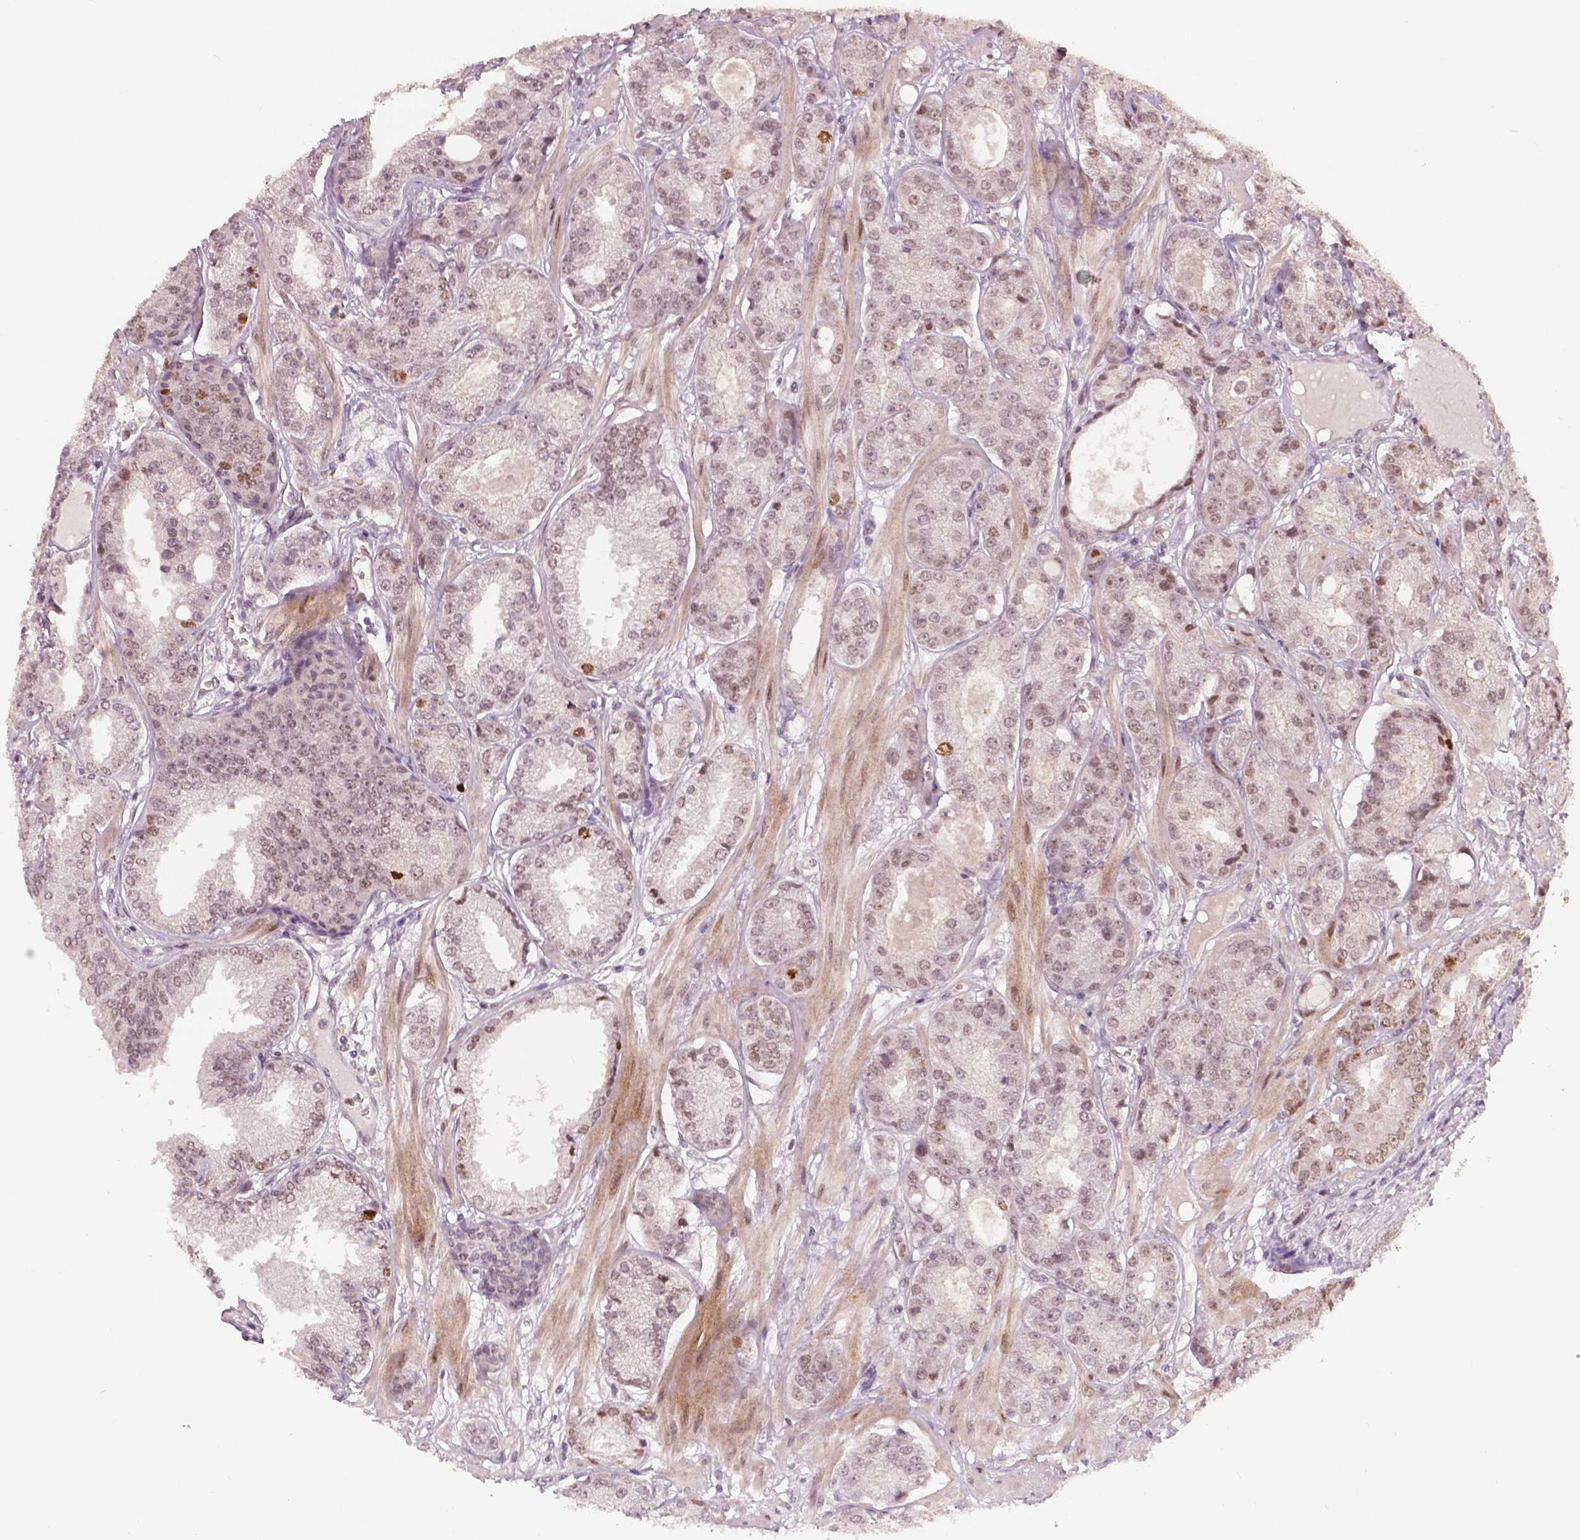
{"staining": {"intensity": "weak", "quantity": "25%-75%", "location": "nuclear"}, "tissue": "prostate cancer", "cell_type": "Tumor cells", "image_type": "cancer", "snomed": [{"axis": "morphology", "description": "Adenocarcinoma, NOS"}, {"axis": "topography", "description": "Prostate"}], "caption": "Adenocarcinoma (prostate) stained with a brown dye exhibits weak nuclear positive staining in approximately 25%-75% of tumor cells.", "gene": "NSD2", "patient": {"sex": "male", "age": 64}}